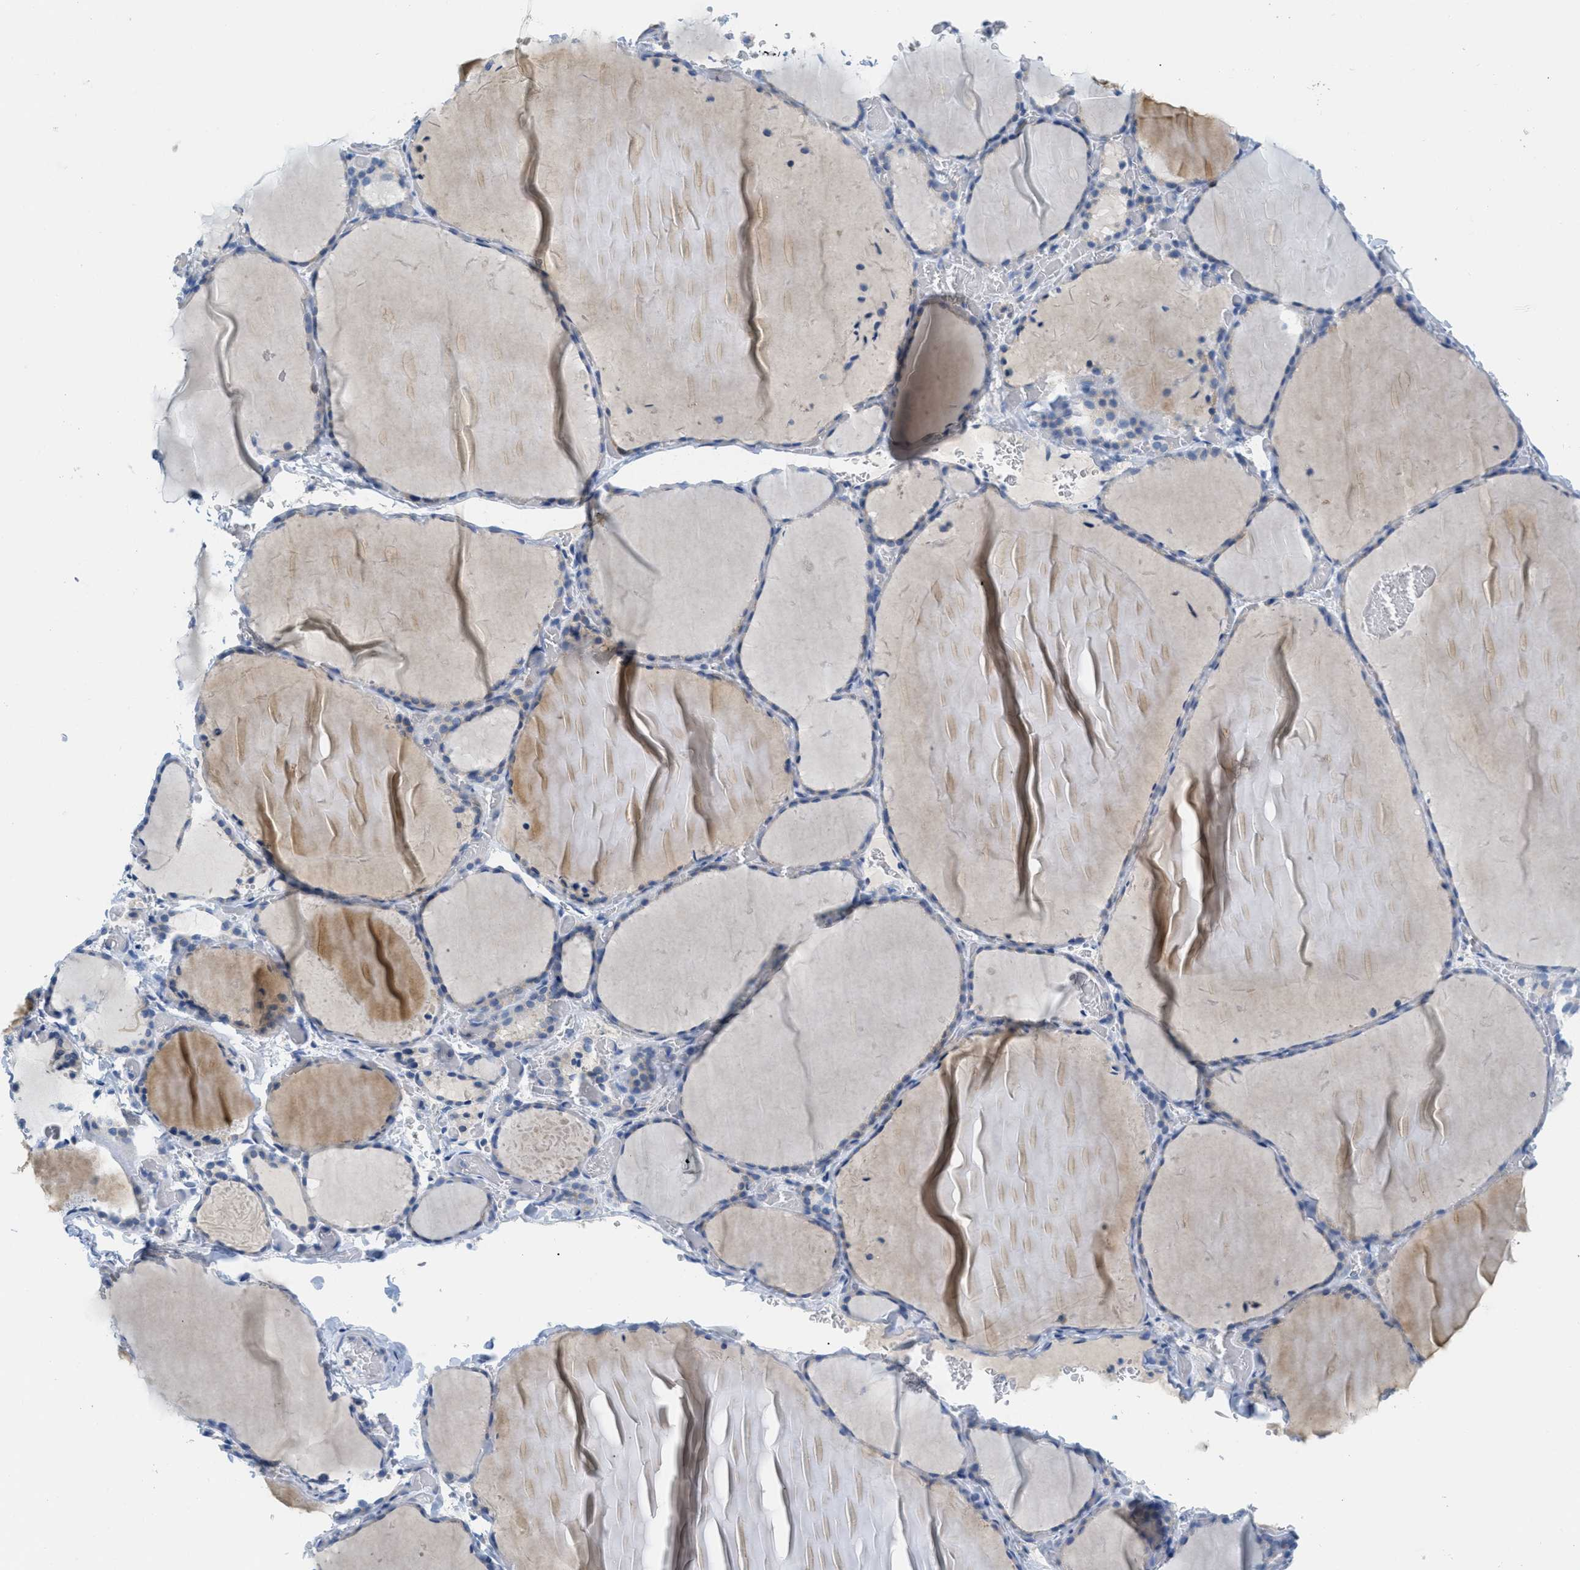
{"staining": {"intensity": "weak", "quantity": "<25%", "location": "cytoplasmic/membranous"}, "tissue": "thyroid gland", "cell_type": "Glandular cells", "image_type": "normal", "snomed": [{"axis": "morphology", "description": "Normal tissue, NOS"}, {"axis": "topography", "description": "Thyroid gland"}], "caption": "IHC image of benign thyroid gland stained for a protein (brown), which demonstrates no expression in glandular cells. (DAB immunohistochemistry (IHC) visualized using brightfield microscopy, high magnification).", "gene": "ORC6", "patient": {"sex": "female", "age": 22}}